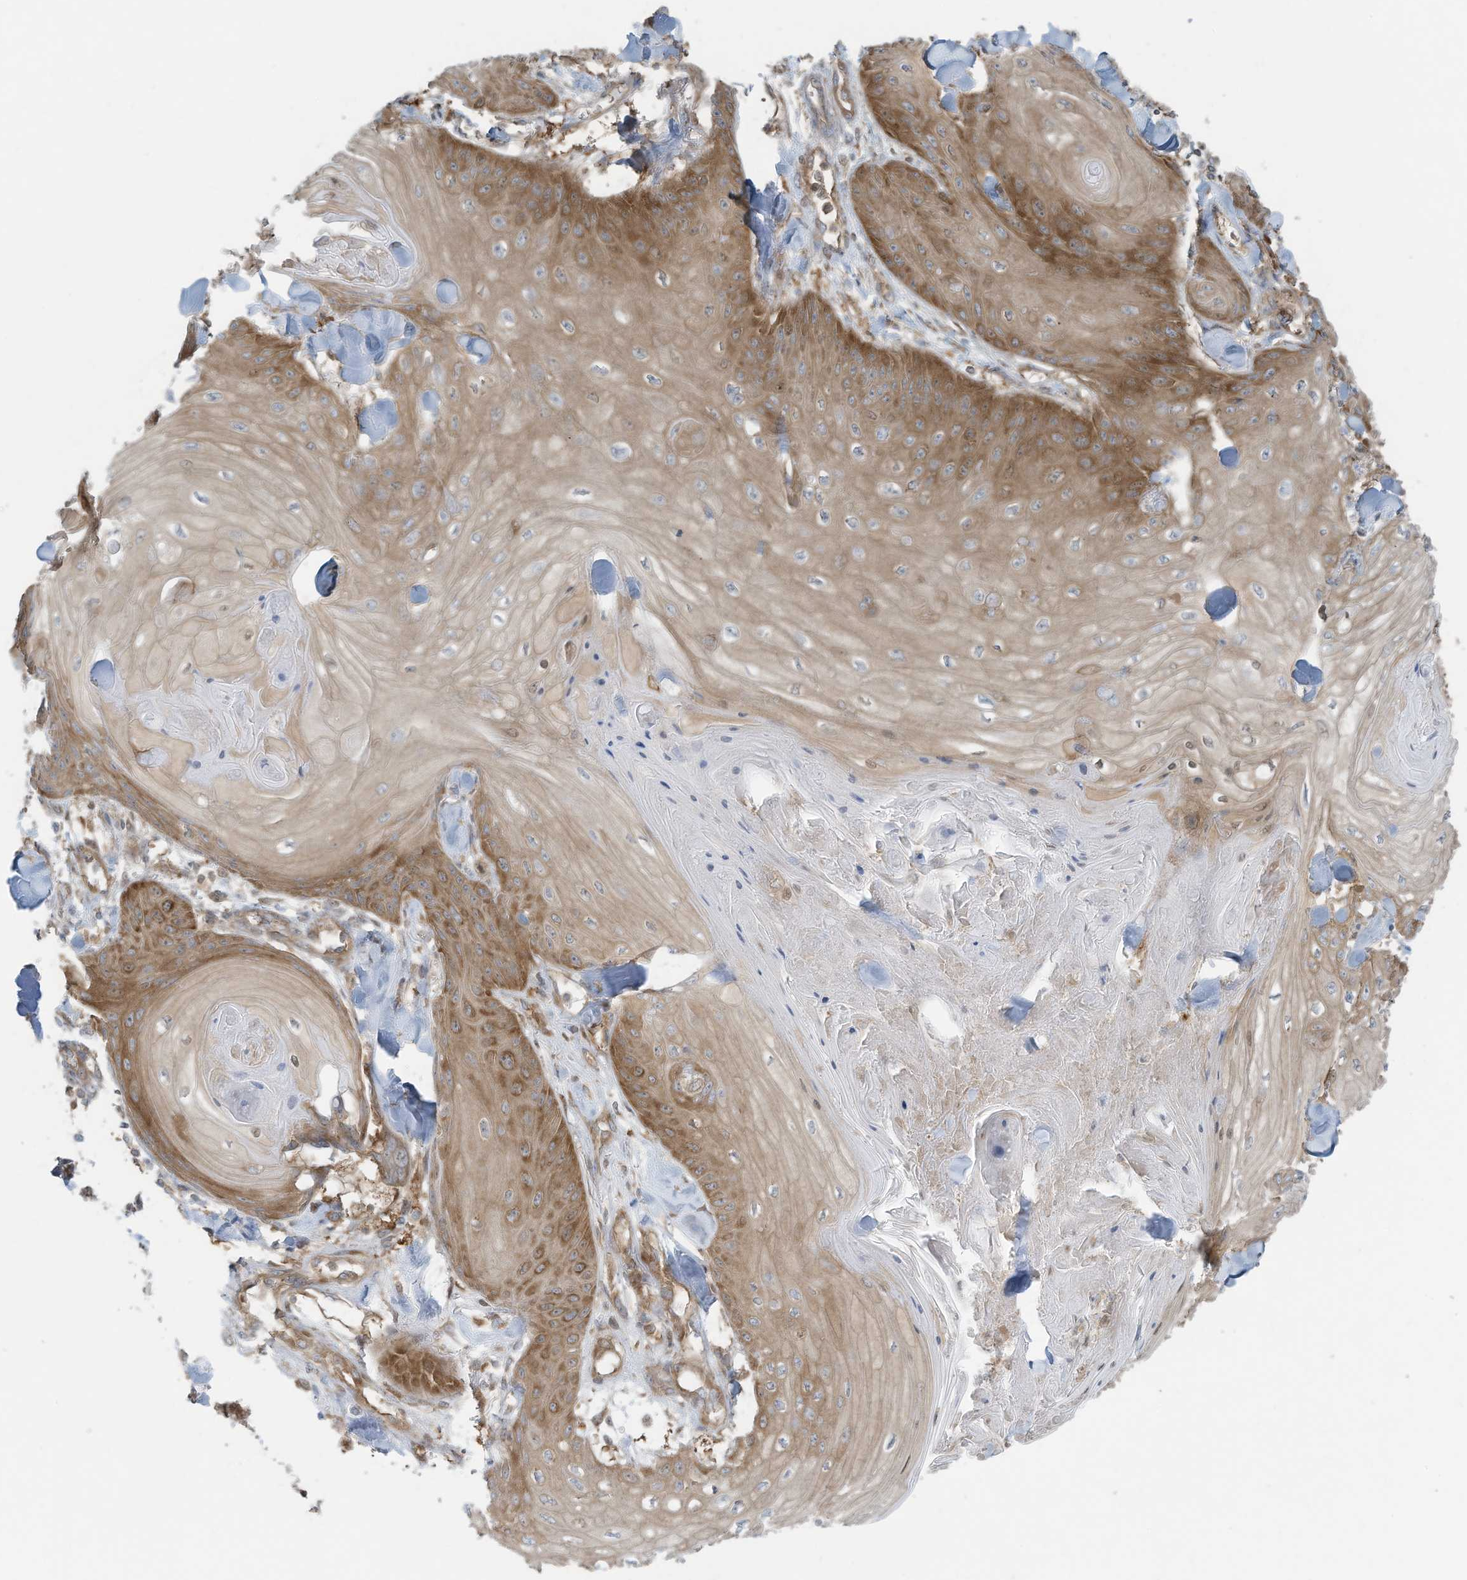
{"staining": {"intensity": "moderate", "quantity": "25%-75%", "location": "cytoplasmic/membranous"}, "tissue": "skin cancer", "cell_type": "Tumor cells", "image_type": "cancer", "snomed": [{"axis": "morphology", "description": "Squamous cell carcinoma, NOS"}, {"axis": "topography", "description": "Skin"}], "caption": "The image displays a brown stain indicating the presence of a protein in the cytoplasmic/membranous of tumor cells in skin cancer (squamous cell carcinoma).", "gene": "OLA1", "patient": {"sex": "male", "age": 74}}